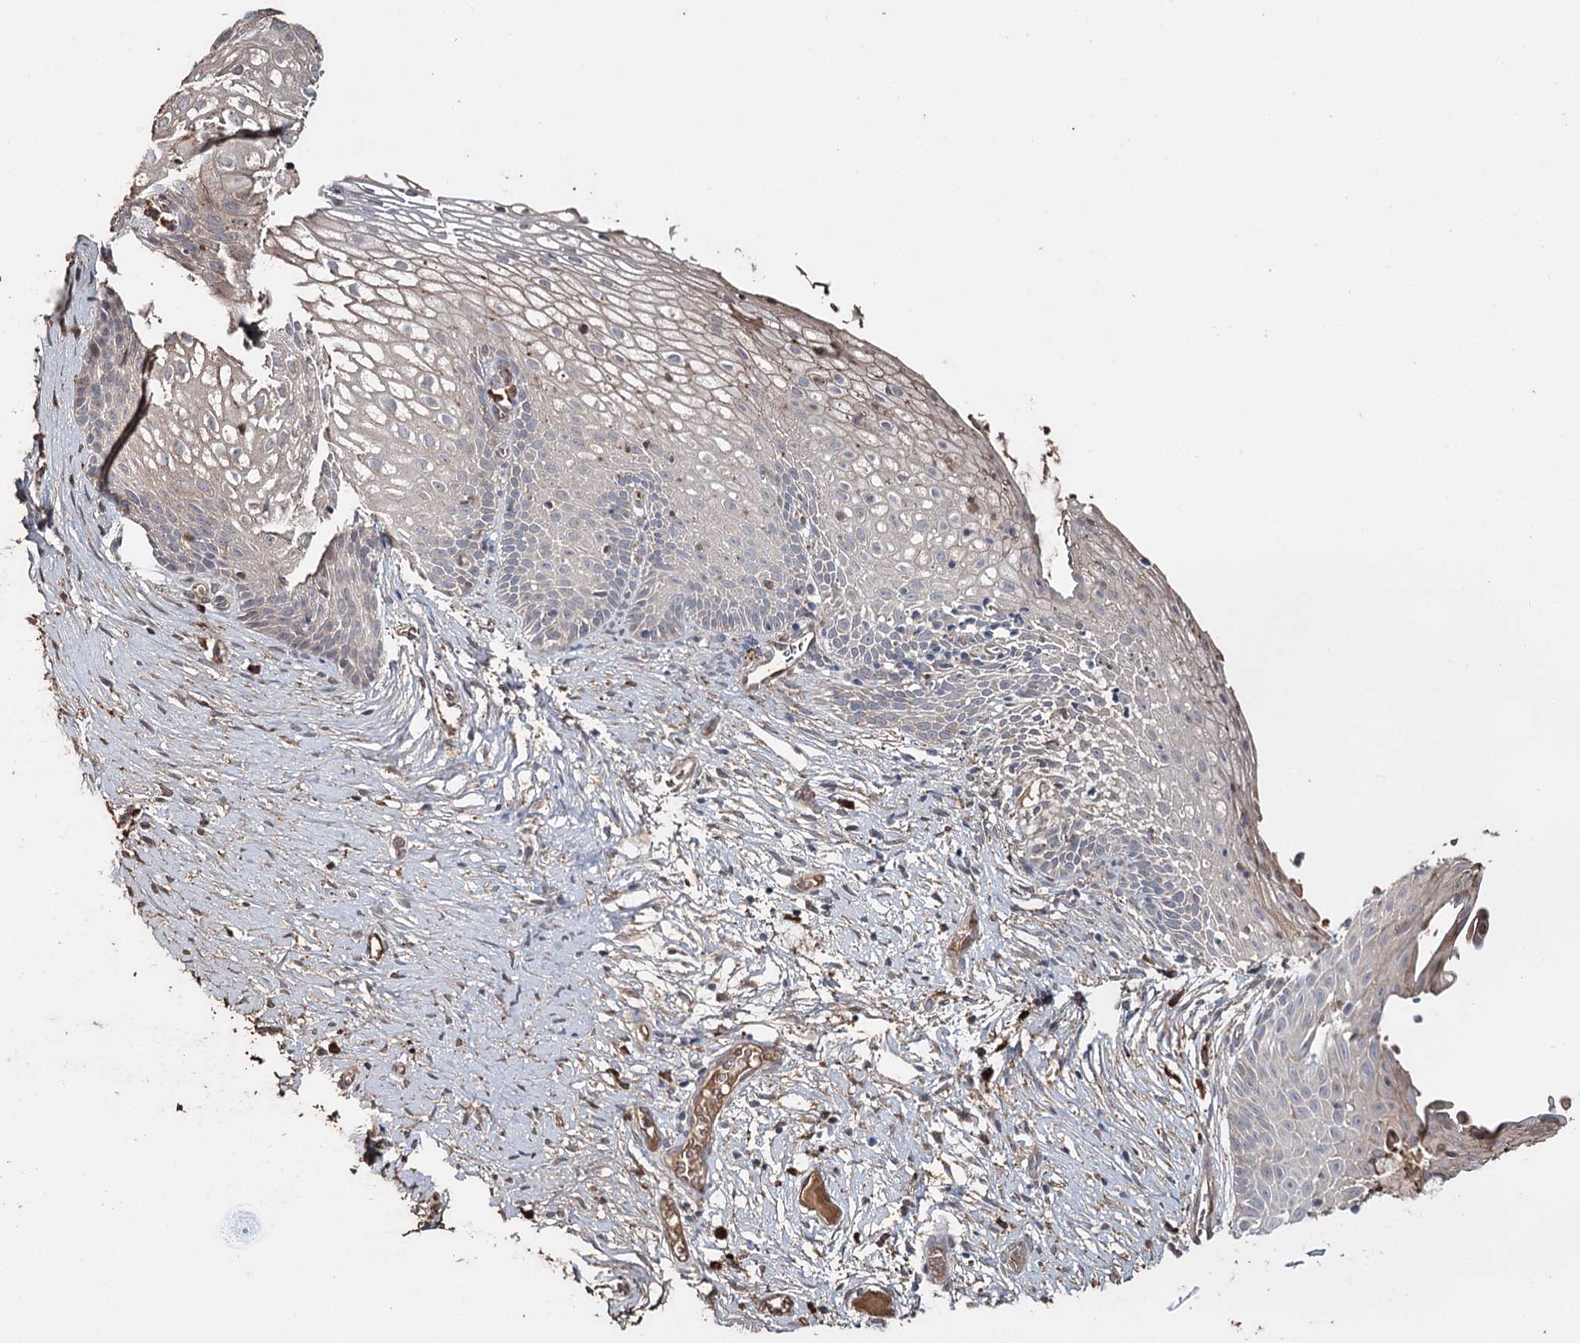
{"staining": {"intensity": "negative", "quantity": "none", "location": "none"}, "tissue": "cervix", "cell_type": "Glandular cells", "image_type": "normal", "snomed": [{"axis": "morphology", "description": "Normal tissue, NOS"}, {"axis": "topography", "description": "Cervix"}], "caption": "Immunohistochemistry (IHC) photomicrograph of benign cervix stained for a protein (brown), which demonstrates no staining in glandular cells.", "gene": "SYVN1", "patient": {"sex": "female", "age": 33}}